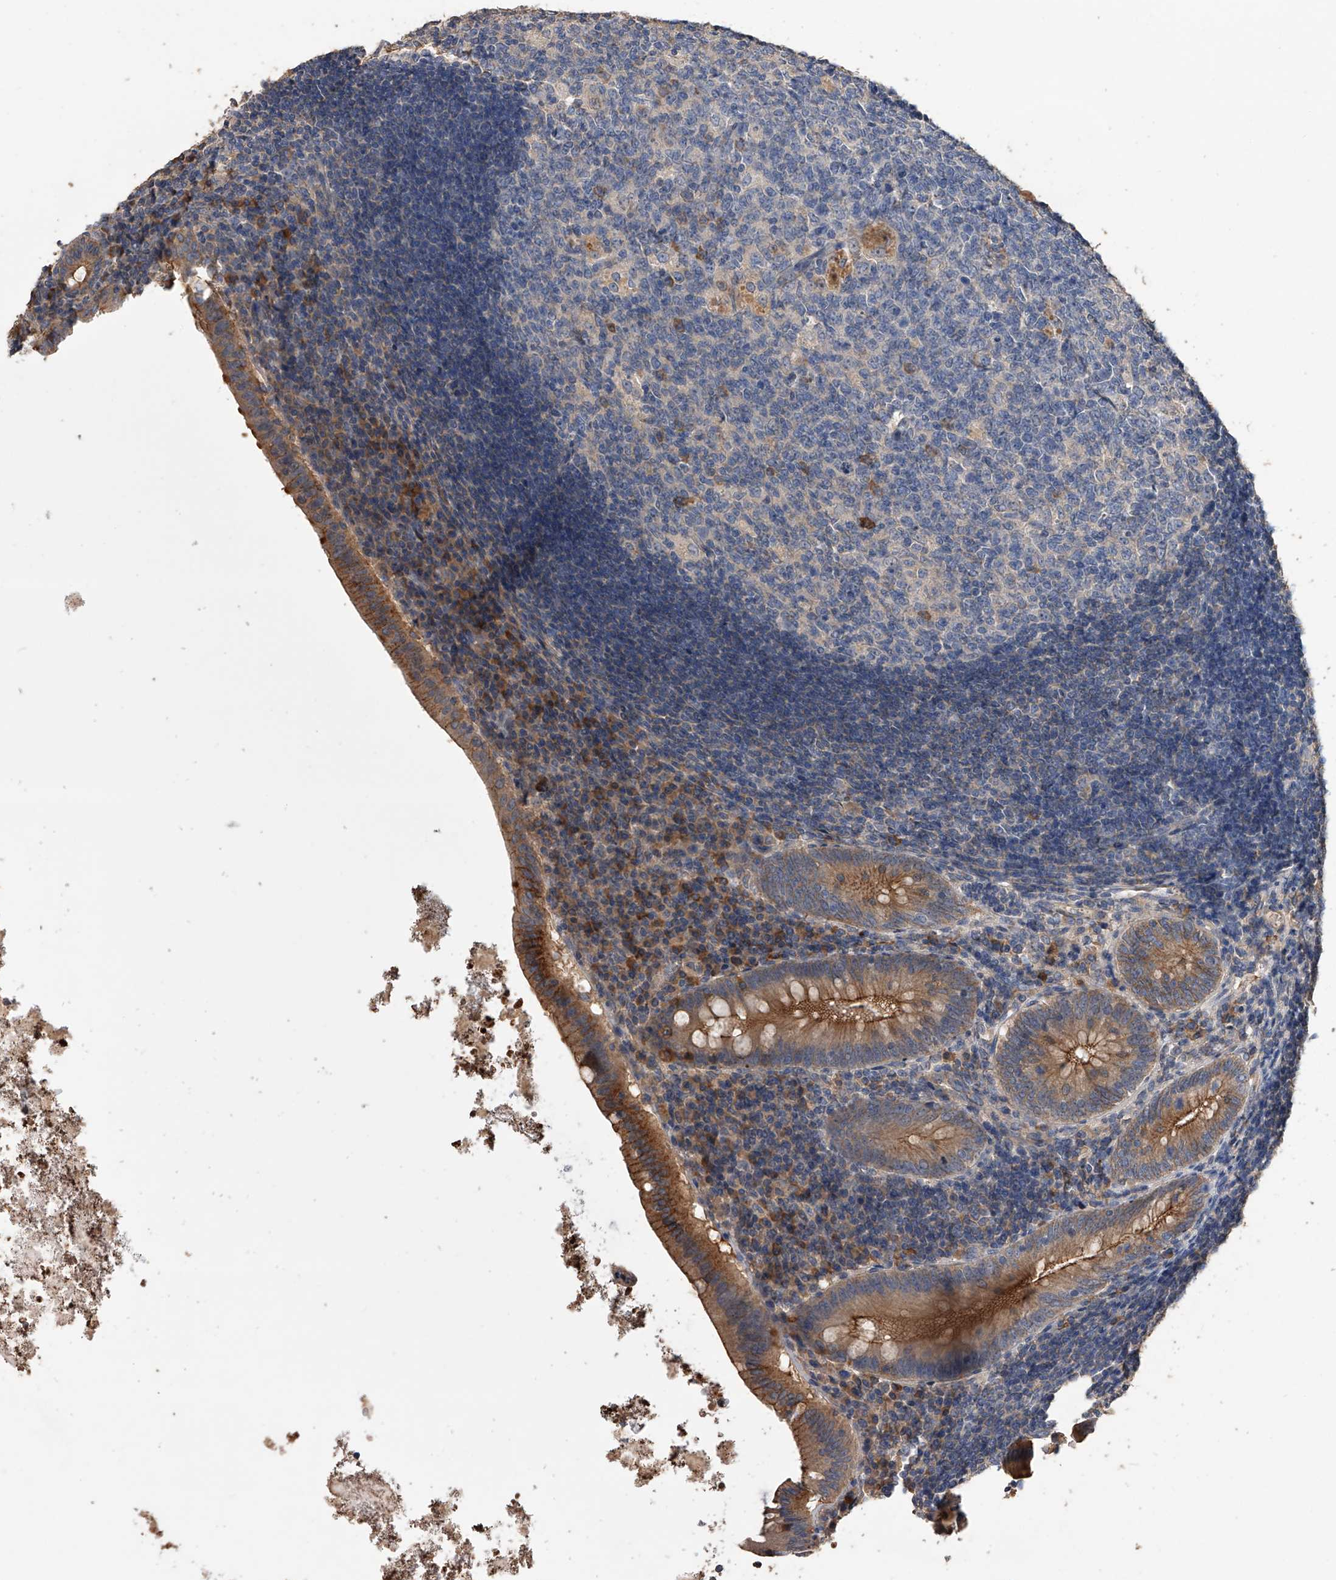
{"staining": {"intensity": "moderate", "quantity": ">75%", "location": "cytoplasmic/membranous"}, "tissue": "appendix", "cell_type": "Glandular cells", "image_type": "normal", "snomed": [{"axis": "morphology", "description": "Normal tissue, NOS"}, {"axis": "topography", "description": "Appendix"}], "caption": "IHC of benign appendix shows medium levels of moderate cytoplasmic/membranous staining in approximately >75% of glandular cells. (DAB (3,3'-diaminobenzidine) = brown stain, brightfield microscopy at high magnification).", "gene": "ZNF343", "patient": {"sex": "female", "age": 54}}